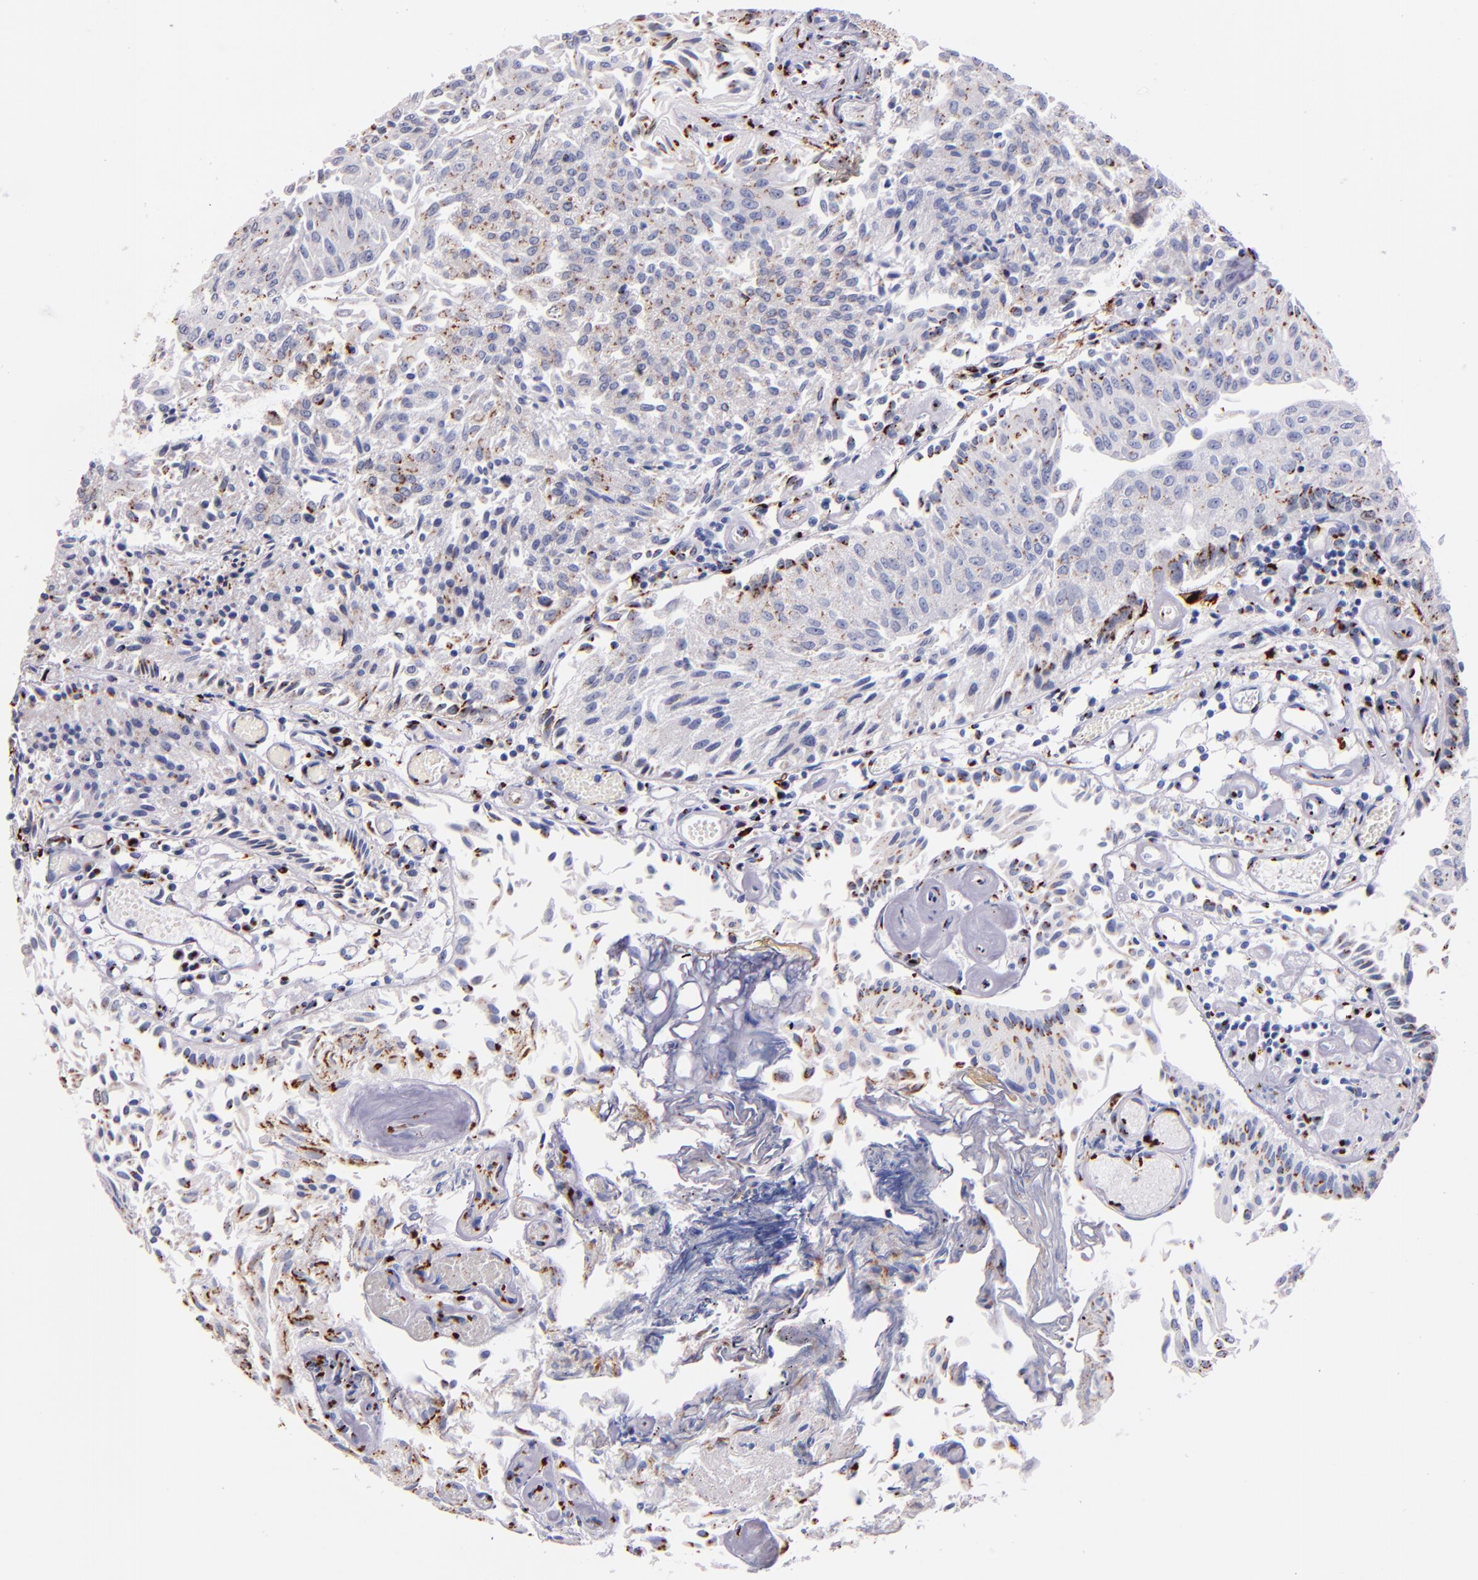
{"staining": {"intensity": "weak", "quantity": ">75%", "location": "cytoplasmic/membranous"}, "tissue": "urothelial cancer", "cell_type": "Tumor cells", "image_type": "cancer", "snomed": [{"axis": "morphology", "description": "Urothelial carcinoma, Low grade"}, {"axis": "topography", "description": "Urinary bladder"}], "caption": "Urothelial cancer stained with a protein marker exhibits weak staining in tumor cells.", "gene": "GOLIM4", "patient": {"sex": "male", "age": 86}}